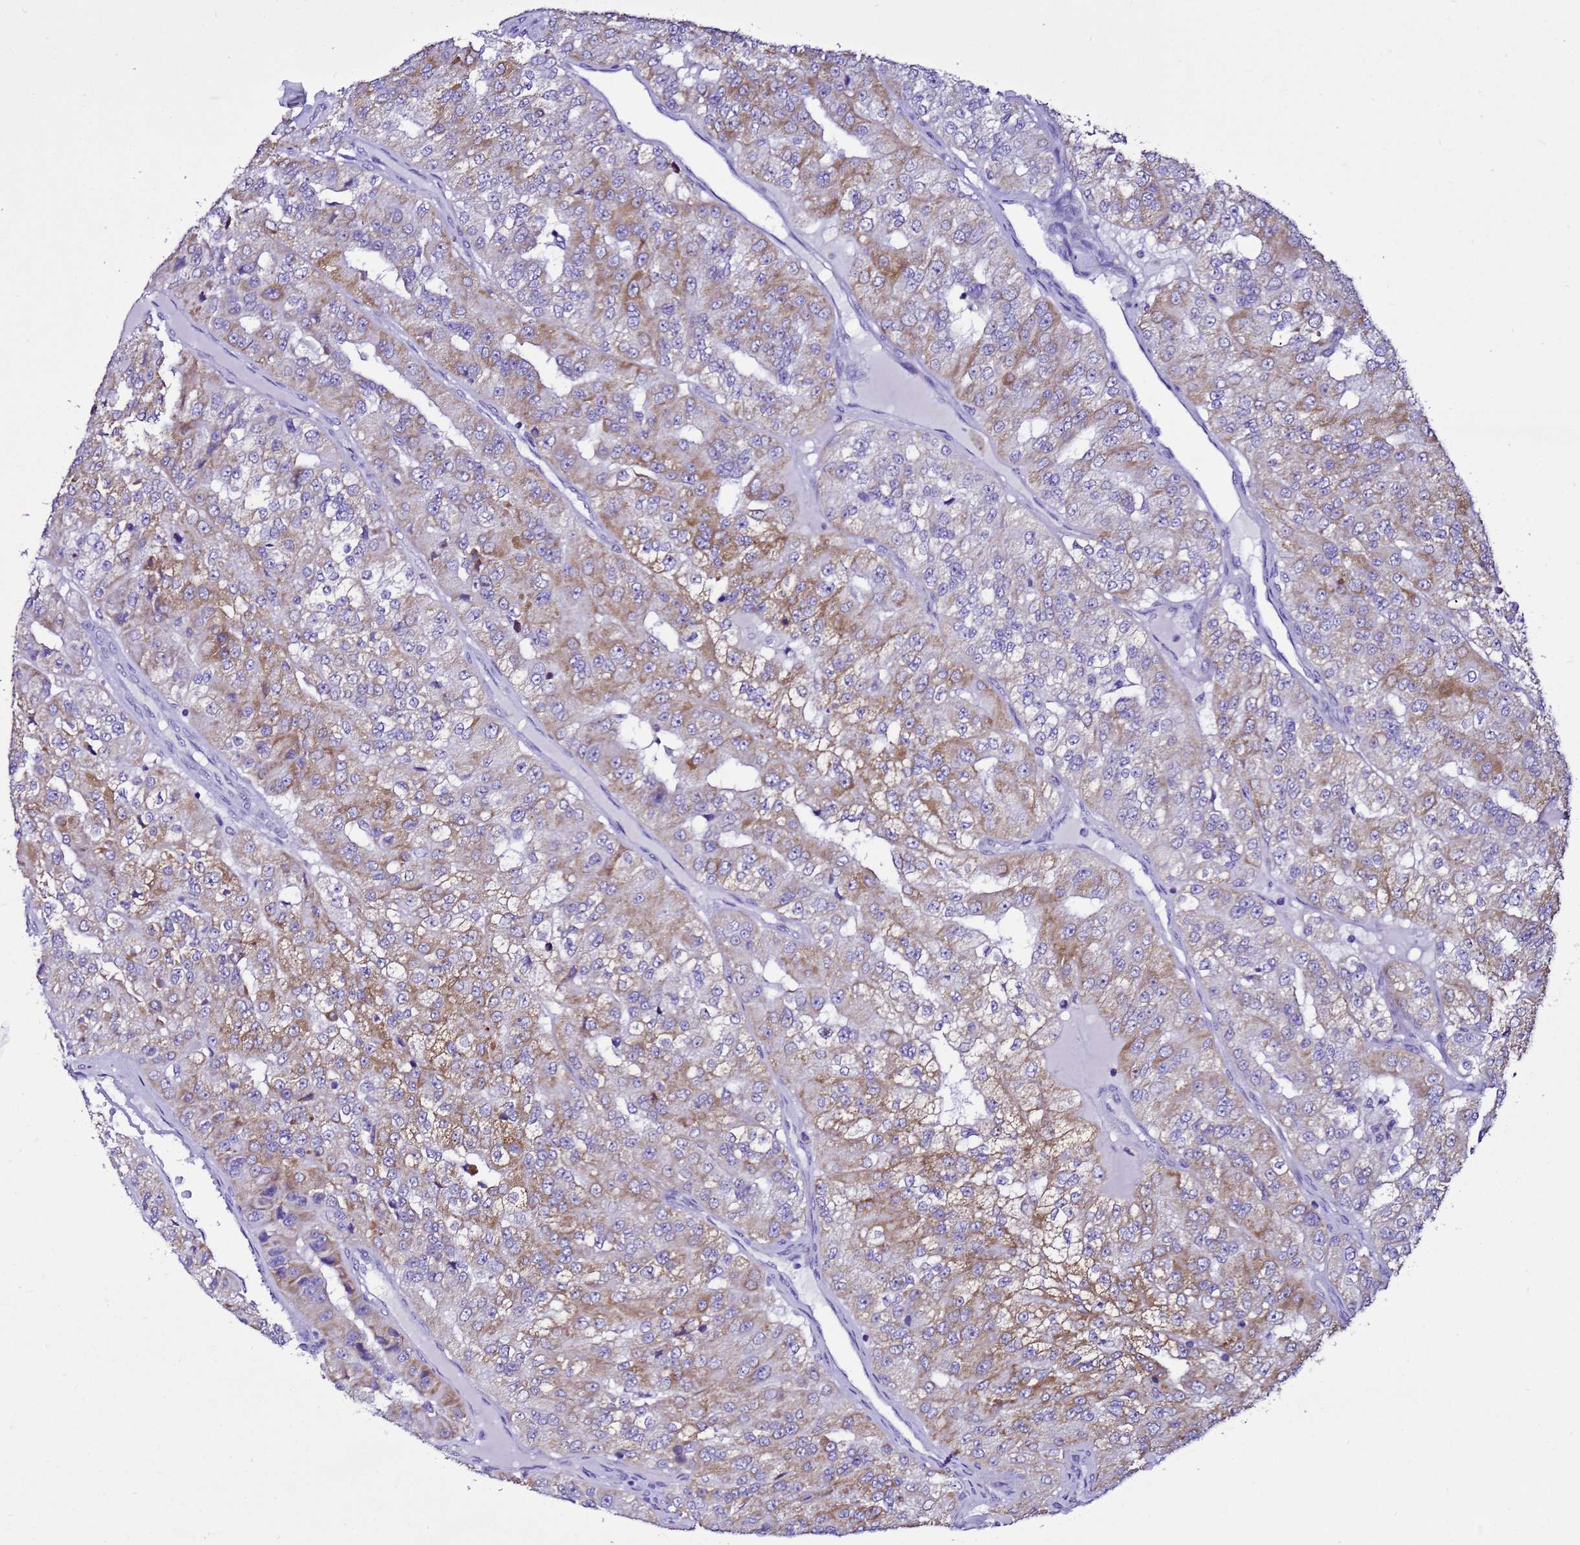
{"staining": {"intensity": "moderate", "quantity": "25%-75%", "location": "cytoplasmic/membranous"}, "tissue": "renal cancer", "cell_type": "Tumor cells", "image_type": "cancer", "snomed": [{"axis": "morphology", "description": "Adenocarcinoma, NOS"}, {"axis": "topography", "description": "Kidney"}], "caption": "High-magnification brightfield microscopy of renal cancer (adenocarcinoma) stained with DAB (brown) and counterstained with hematoxylin (blue). tumor cells exhibit moderate cytoplasmic/membranous positivity is present in about25%-75% of cells. Immunohistochemistry stains the protein in brown and the nuclei are stained blue.", "gene": "DPH6", "patient": {"sex": "female", "age": 63}}